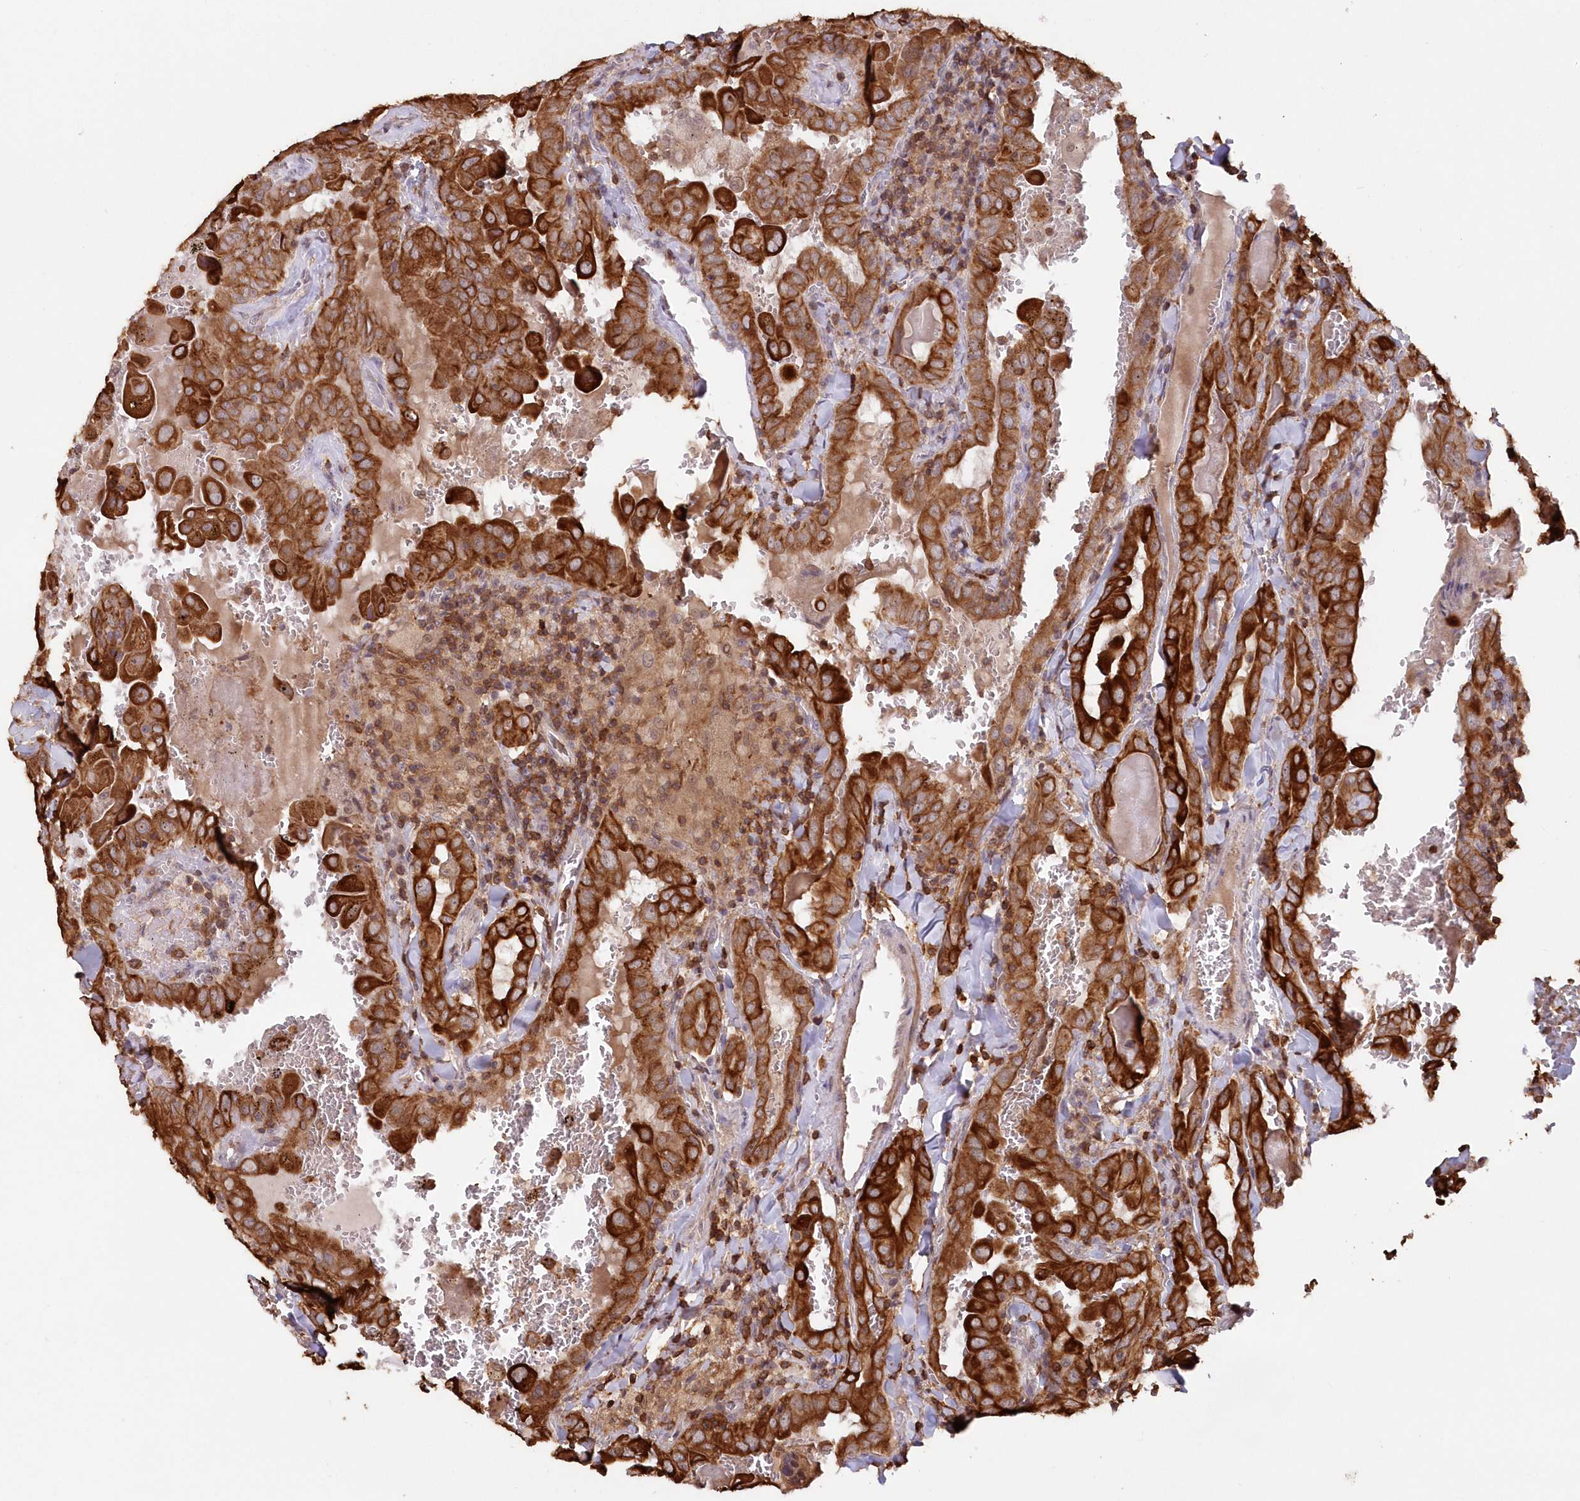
{"staining": {"intensity": "strong", "quantity": ">75%", "location": "cytoplasmic/membranous"}, "tissue": "thyroid cancer", "cell_type": "Tumor cells", "image_type": "cancer", "snomed": [{"axis": "morphology", "description": "Papillary adenocarcinoma, NOS"}, {"axis": "topography", "description": "Thyroid gland"}], "caption": "Papillary adenocarcinoma (thyroid) stained for a protein demonstrates strong cytoplasmic/membranous positivity in tumor cells. The staining is performed using DAB brown chromogen to label protein expression. The nuclei are counter-stained blue using hematoxylin.", "gene": "SNED1", "patient": {"sex": "female", "age": 72}}